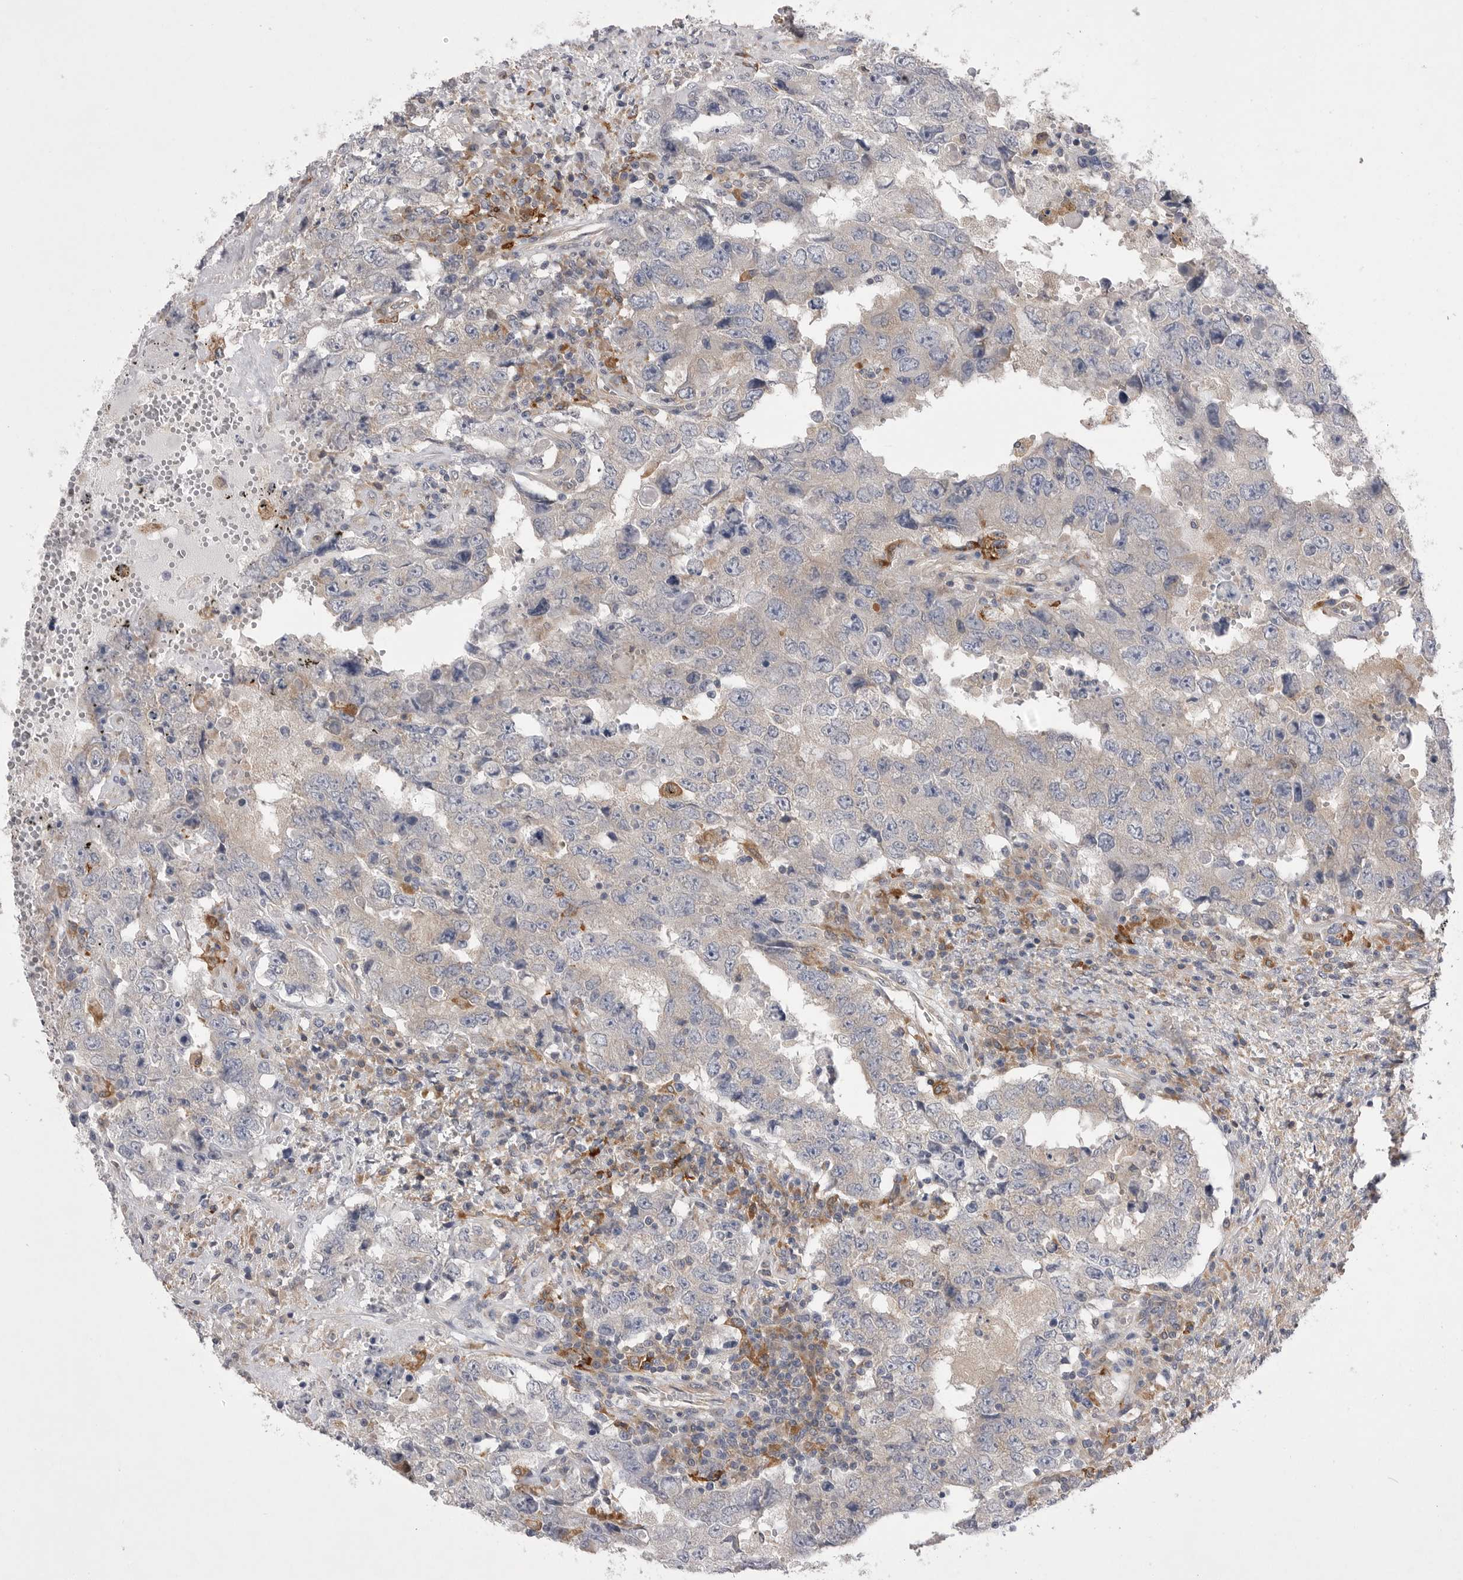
{"staining": {"intensity": "negative", "quantity": "none", "location": "none"}, "tissue": "testis cancer", "cell_type": "Tumor cells", "image_type": "cancer", "snomed": [{"axis": "morphology", "description": "Carcinoma, Embryonal, NOS"}, {"axis": "topography", "description": "Testis"}], "caption": "Immunohistochemistry (IHC) of testis embryonal carcinoma reveals no expression in tumor cells.", "gene": "VAC14", "patient": {"sex": "male", "age": 26}}